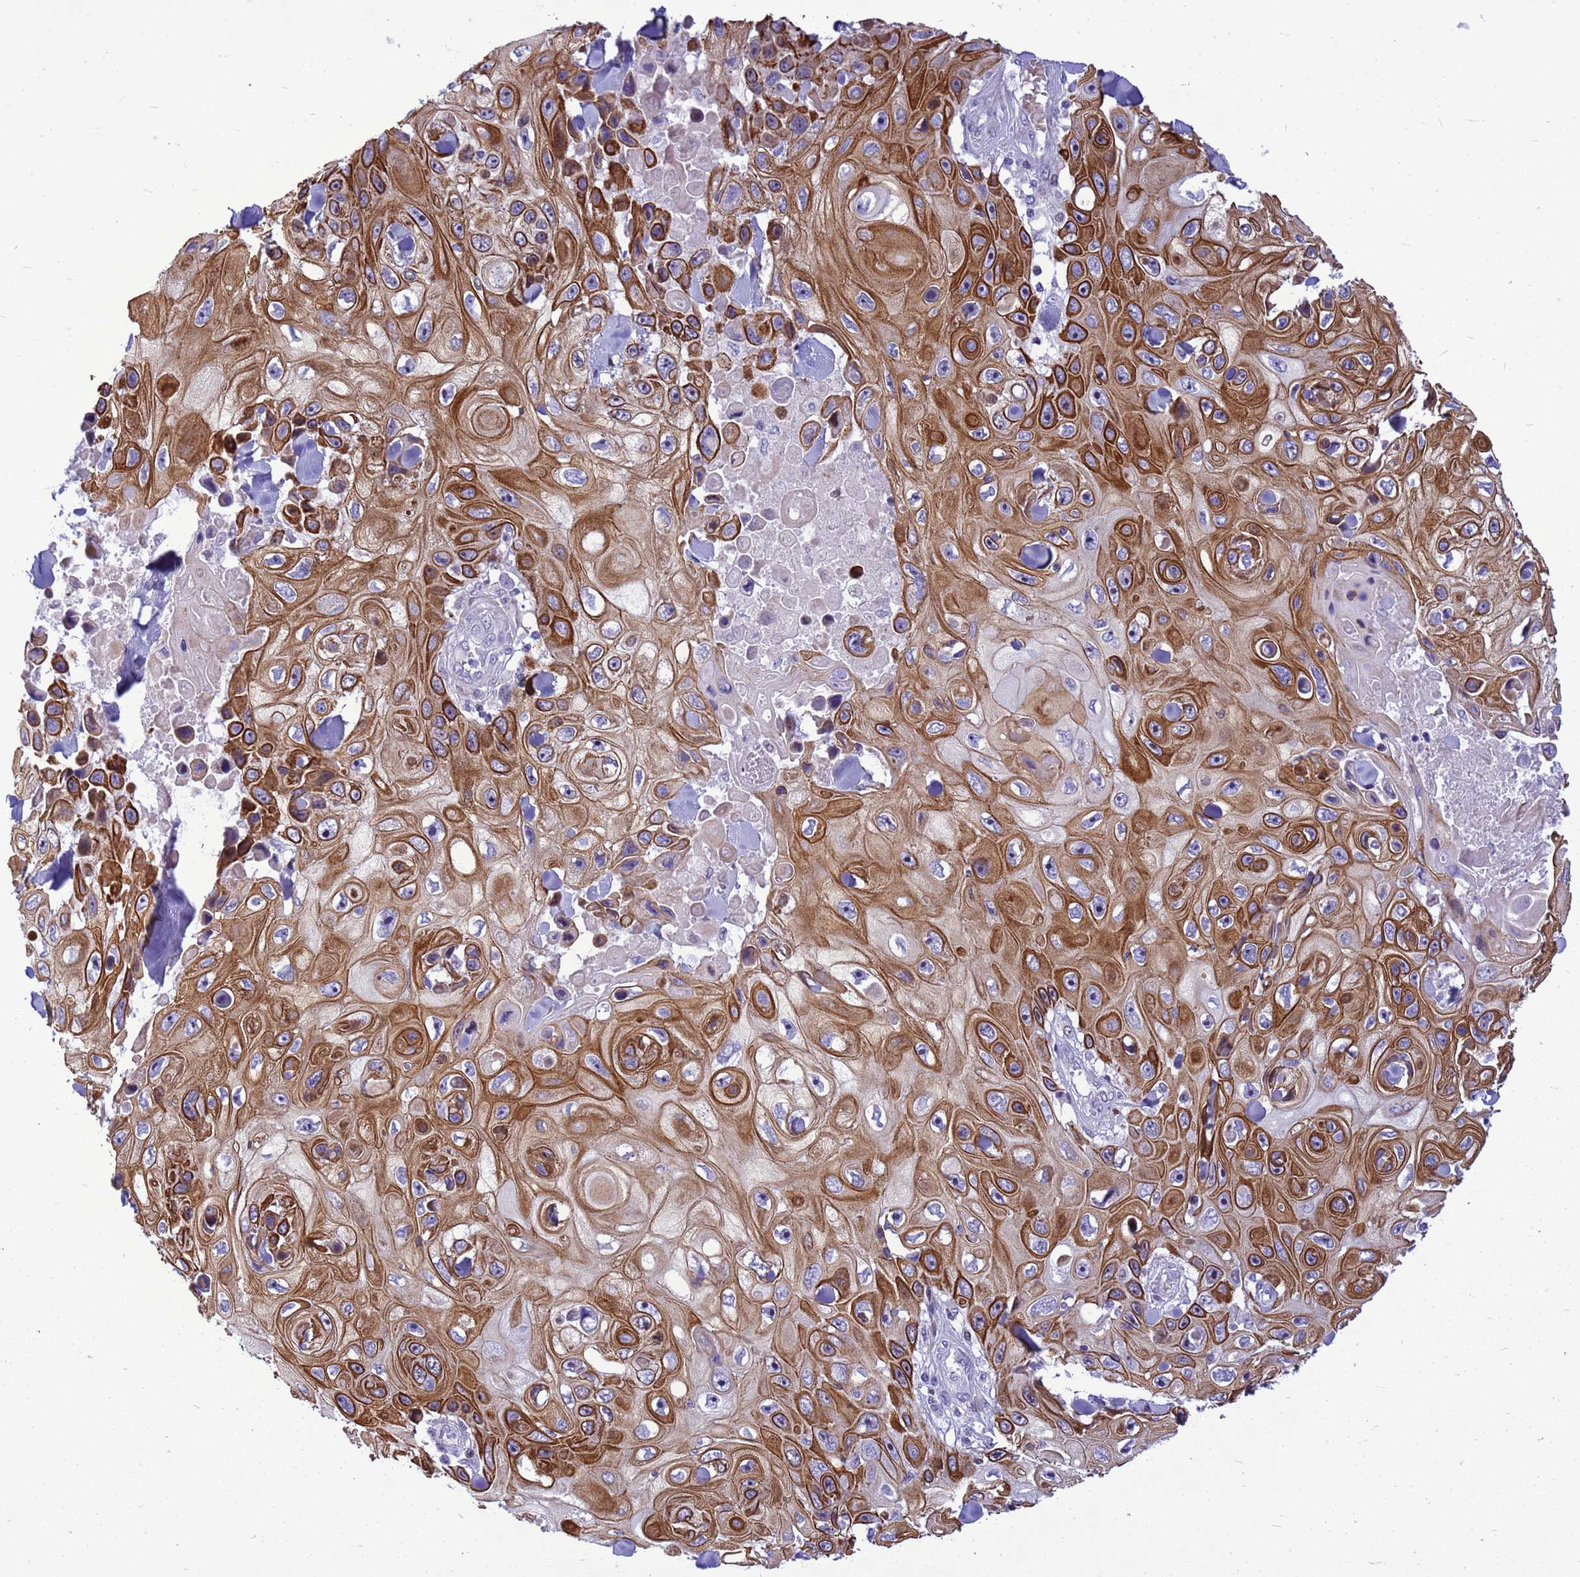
{"staining": {"intensity": "strong", "quantity": ">75%", "location": "cytoplasmic/membranous"}, "tissue": "skin cancer", "cell_type": "Tumor cells", "image_type": "cancer", "snomed": [{"axis": "morphology", "description": "Squamous cell carcinoma, NOS"}, {"axis": "topography", "description": "Skin"}], "caption": "A histopathology image of human squamous cell carcinoma (skin) stained for a protein exhibits strong cytoplasmic/membranous brown staining in tumor cells.", "gene": "ADAMTS7", "patient": {"sex": "male", "age": 82}}